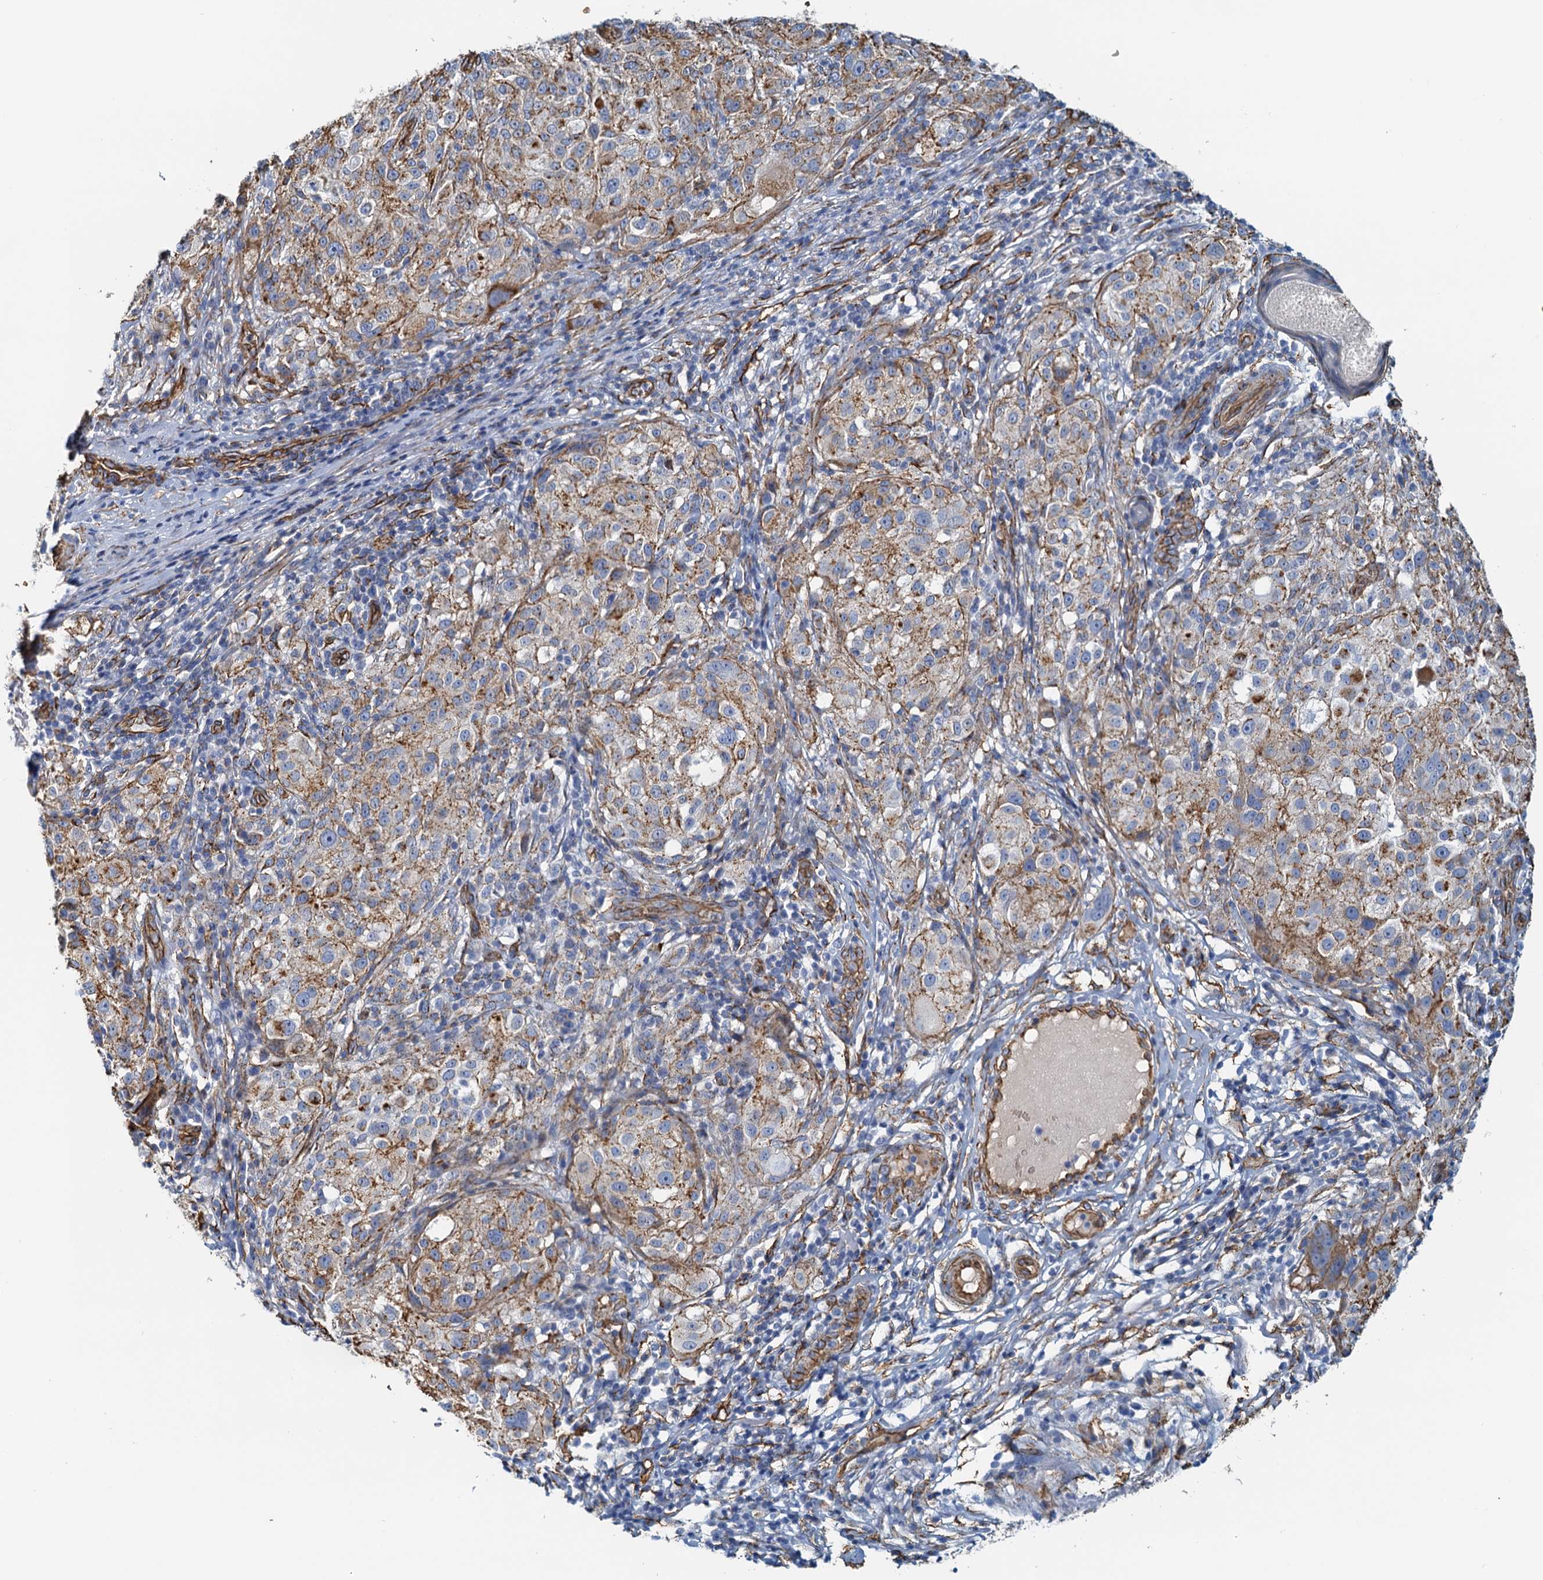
{"staining": {"intensity": "moderate", "quantity": ">75%", "location": "cytoplasmic/membranous"}, "tissue": "melanoma", "cell_type": "Tumor cells", "image_type": "cancer", "snomed": [{"axis": "morphology", "description": "Necrosis, NOS"}, {"axis": "morphology", "description": "Malignant melanoma, NOS"}, {"axis": "topography", "description": "Skin"}], "caption": "DAB (3,3'-diaminobenzidine) immunohistochemical staining of malignant melanoma shows moderate cytoplasmic/membranous protein staining in approximately >75% of tumor cells. The protein of interest is stained brown, and the nuclei are stained in blue (DAB IHC with brightfield microscopy, high magnification).", "gene": "DGKG", "patient": {"sex": "female", "age": 87}}